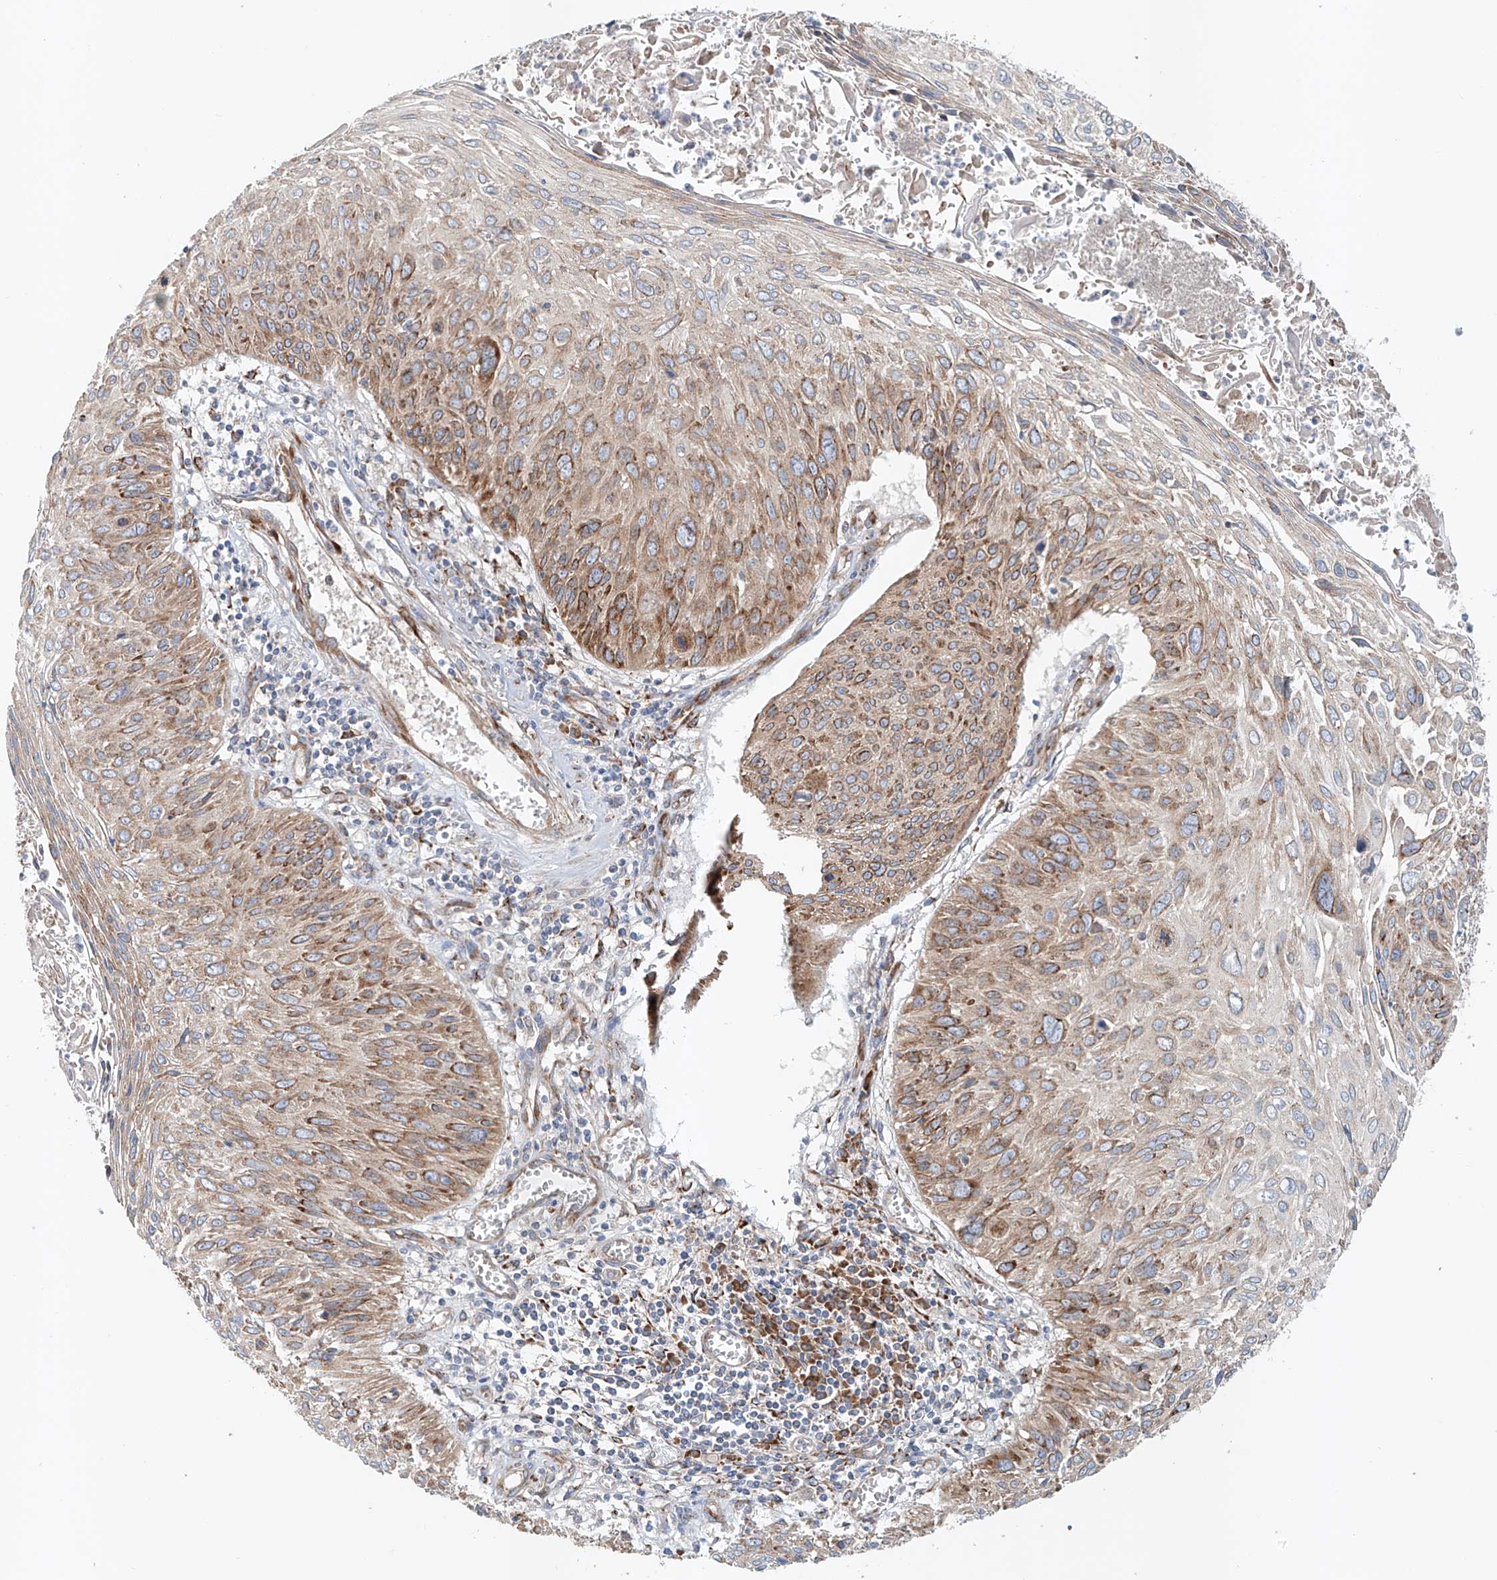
{"staining": {"intensity": "moderate", "quantity": "25%-75%", "location": "cytoplasmic/membranous"}, "tissue": "cervical cancer", "cell_type": "Tumor cells", "image_type": "cancer", "snomed": [{"axis": "morphology", "description": "Squamous cell carcinoma, NOS"}, {"axis": "topography", "description": "Cervix"}], "caption": "Human cervical cancer stained with a brown dye reveals moderate cytoplasmic/membranous positive expression in about 25%-75% of tumor cells.", "gene": "SNAP29", "patient": {"sex": "female", "age": 51}}